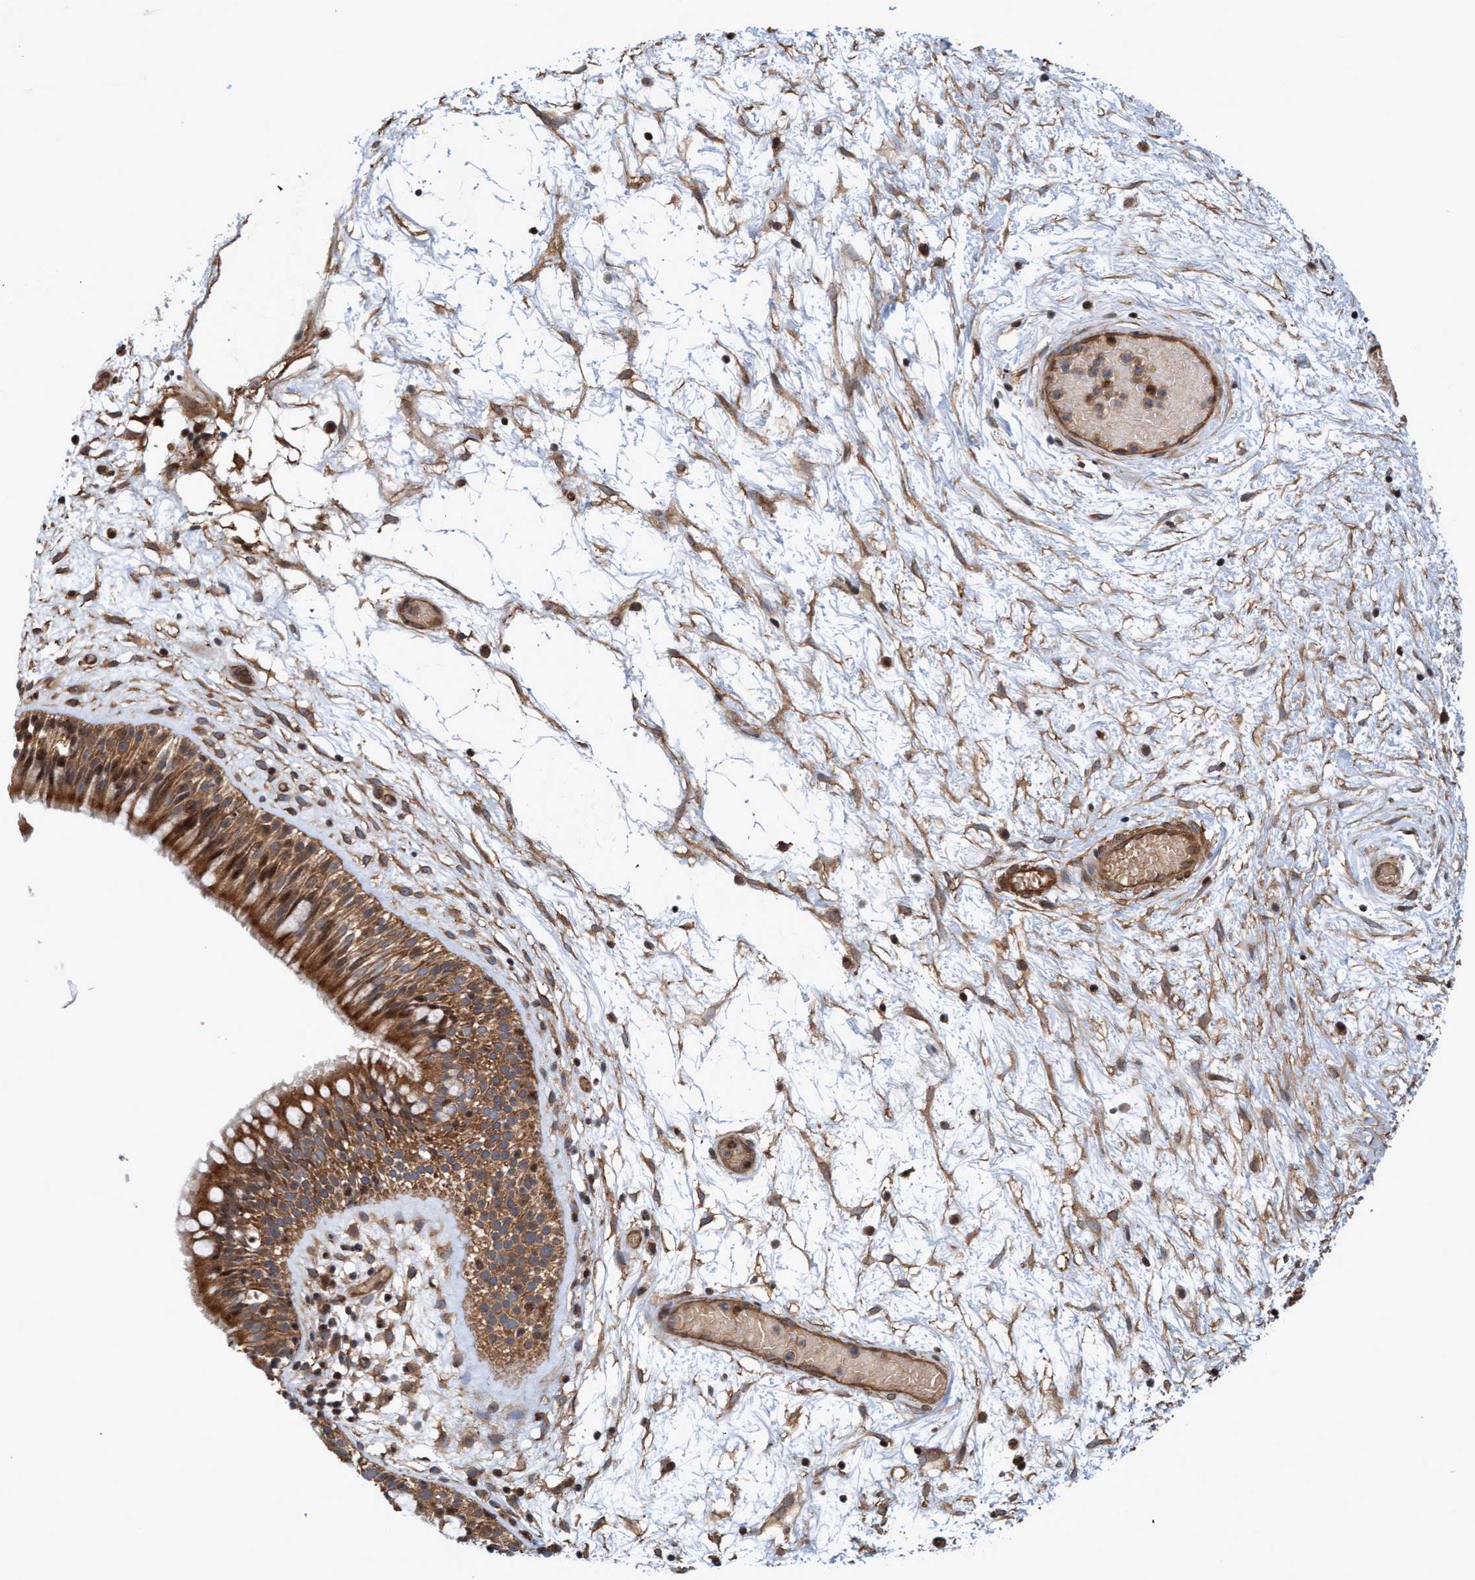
{"staining": {"intensity": "moderate", "quantity": ">75%", "location": "cytoplasmic/membranous"}, "tissue": "nasopharynx", "cell_type": "Respiratory epithelial cells", "image_type": "normal", "snomed": [{"axis": "morphology", "description": "Normal tissue, NOS"}, {"axis": "morphology", "description": "Inflammation, NOS"}, {"axis": "topography", "description": "Nasopharynx"}], "caption": "Nasopharynx stained with IHC exhibits moderate cytoplasmic/membranous expression in approximately >75% of respiratory epithelial cells. Using DAB (3,3'-diaminobenzidine) (brown) and hematoxylin (blue) stains, captured at high magnification using brightfield microscopy.", "gene": "ERAL1", "patient": {"sex": "male", "age": 48}}